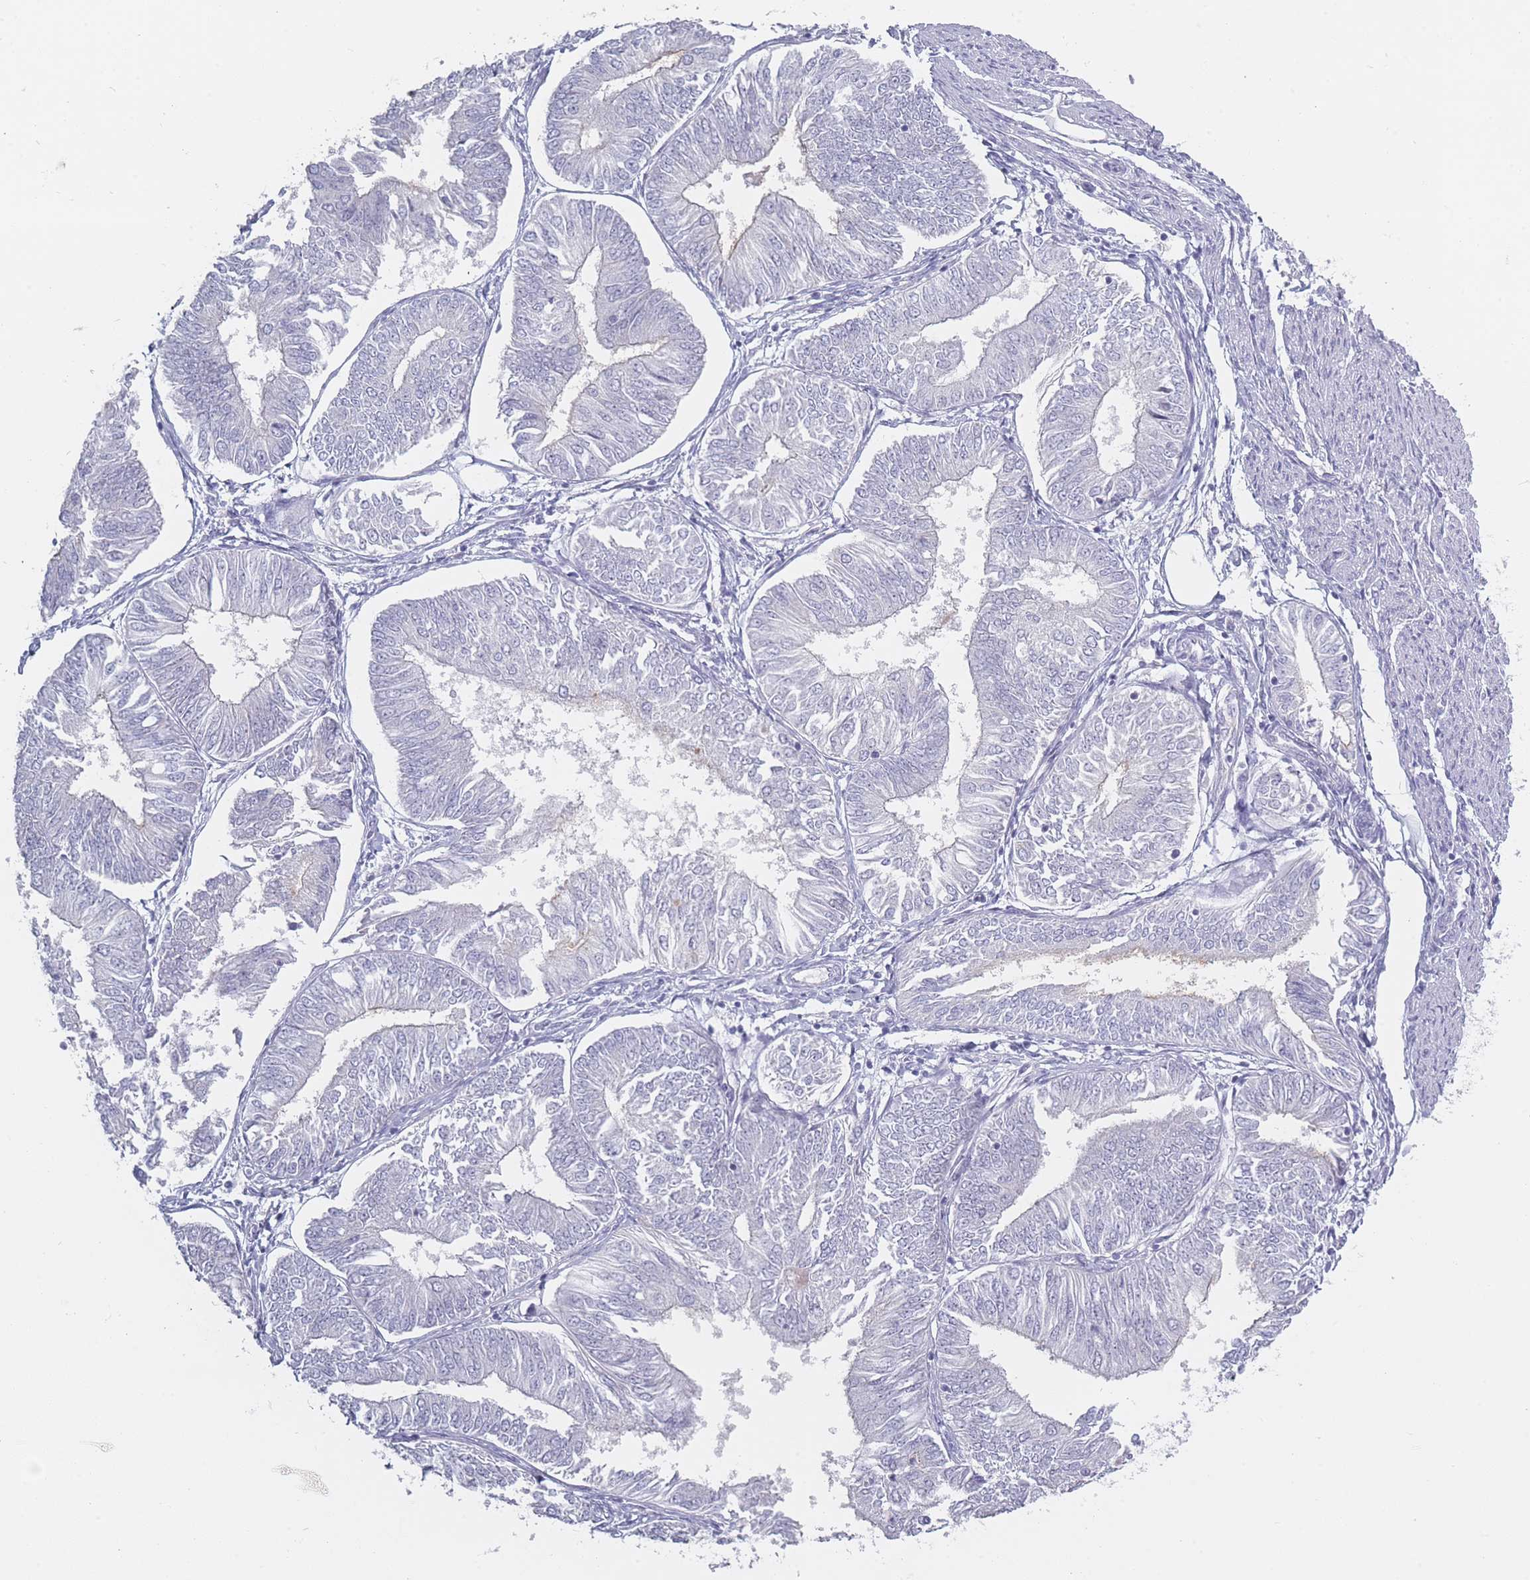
{"staining": {"intensity": "negative", "quantity": "none", "location": "none"}, "tissue": "endometrial cancer", "cell_type": "Tumor cells", "image_type": "cancer", "snomed": [{"axis": "morphology", "description": "Adenocarcinoma, NOS"}, {"axis": "topography", "description": "Endometrium"}], "caption": "Immunohistochemistry (IHC) histopathology image of neoplastic tissue: human adenocarcinoma (endometrial) stained with DAB (3,3'-diaminobenzidine) shows no significant protein positivity in tumor cells.", "gene": "ROS1", "patient": {"sex": "female", "age": 58}}